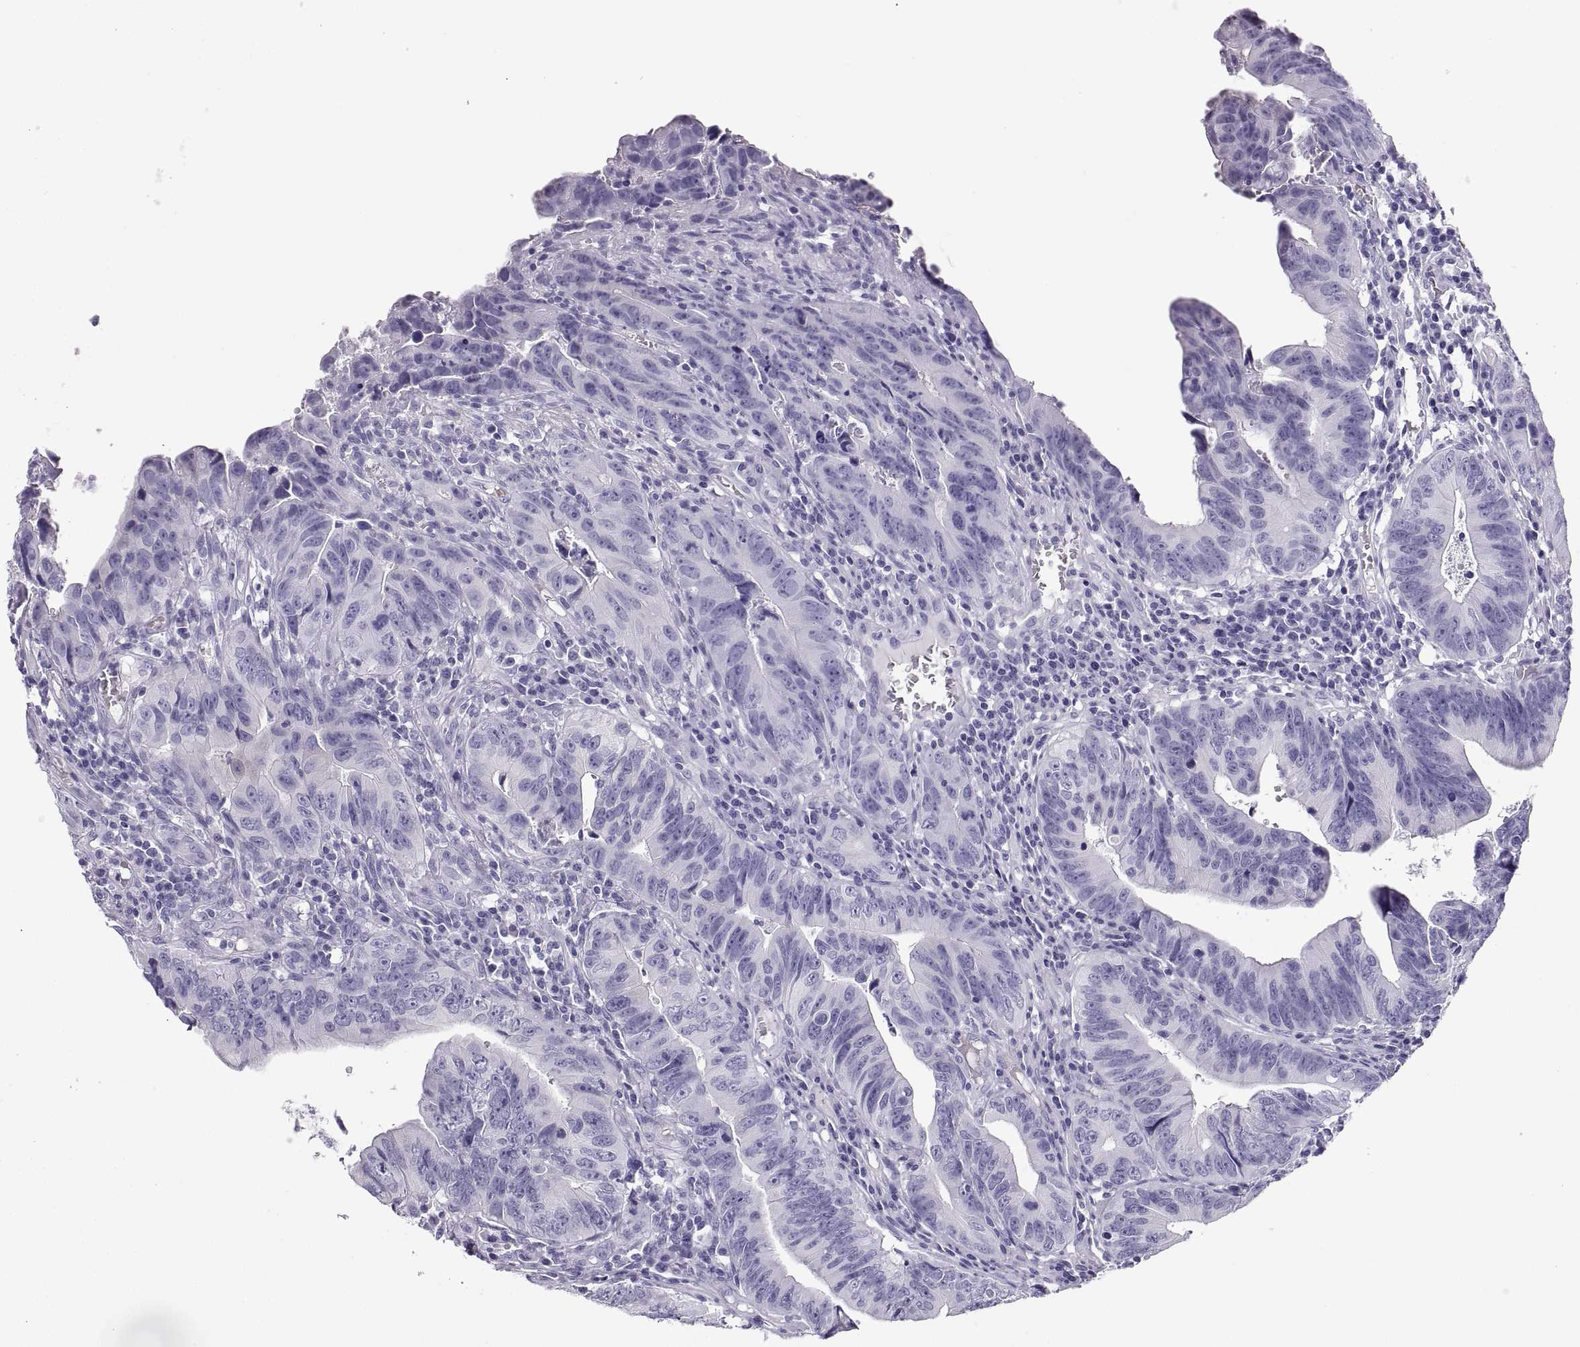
{"staining": {"intensity": "negative", "quantity": "none", "location": "none"}, "tissue": "colorectal cancer", "cell_type": "Tumor cells", "image_type": "cancer", "snomed": [{"axis": "morphology", "description": "Adenocarcinoma, NOS"}, {"axis": "topography", "description": "Colon"}], "caption": "Image shows no significant protein expression in tumor cells of colorectal cancer. (Stains: DAB immunohistochemistry (IHC) with hematoxylin counter stain, Microscopy: brightfield microscopy at high magnification).", "gene": "SEMG1", "patient": {"sex": "female", "age": 87}}